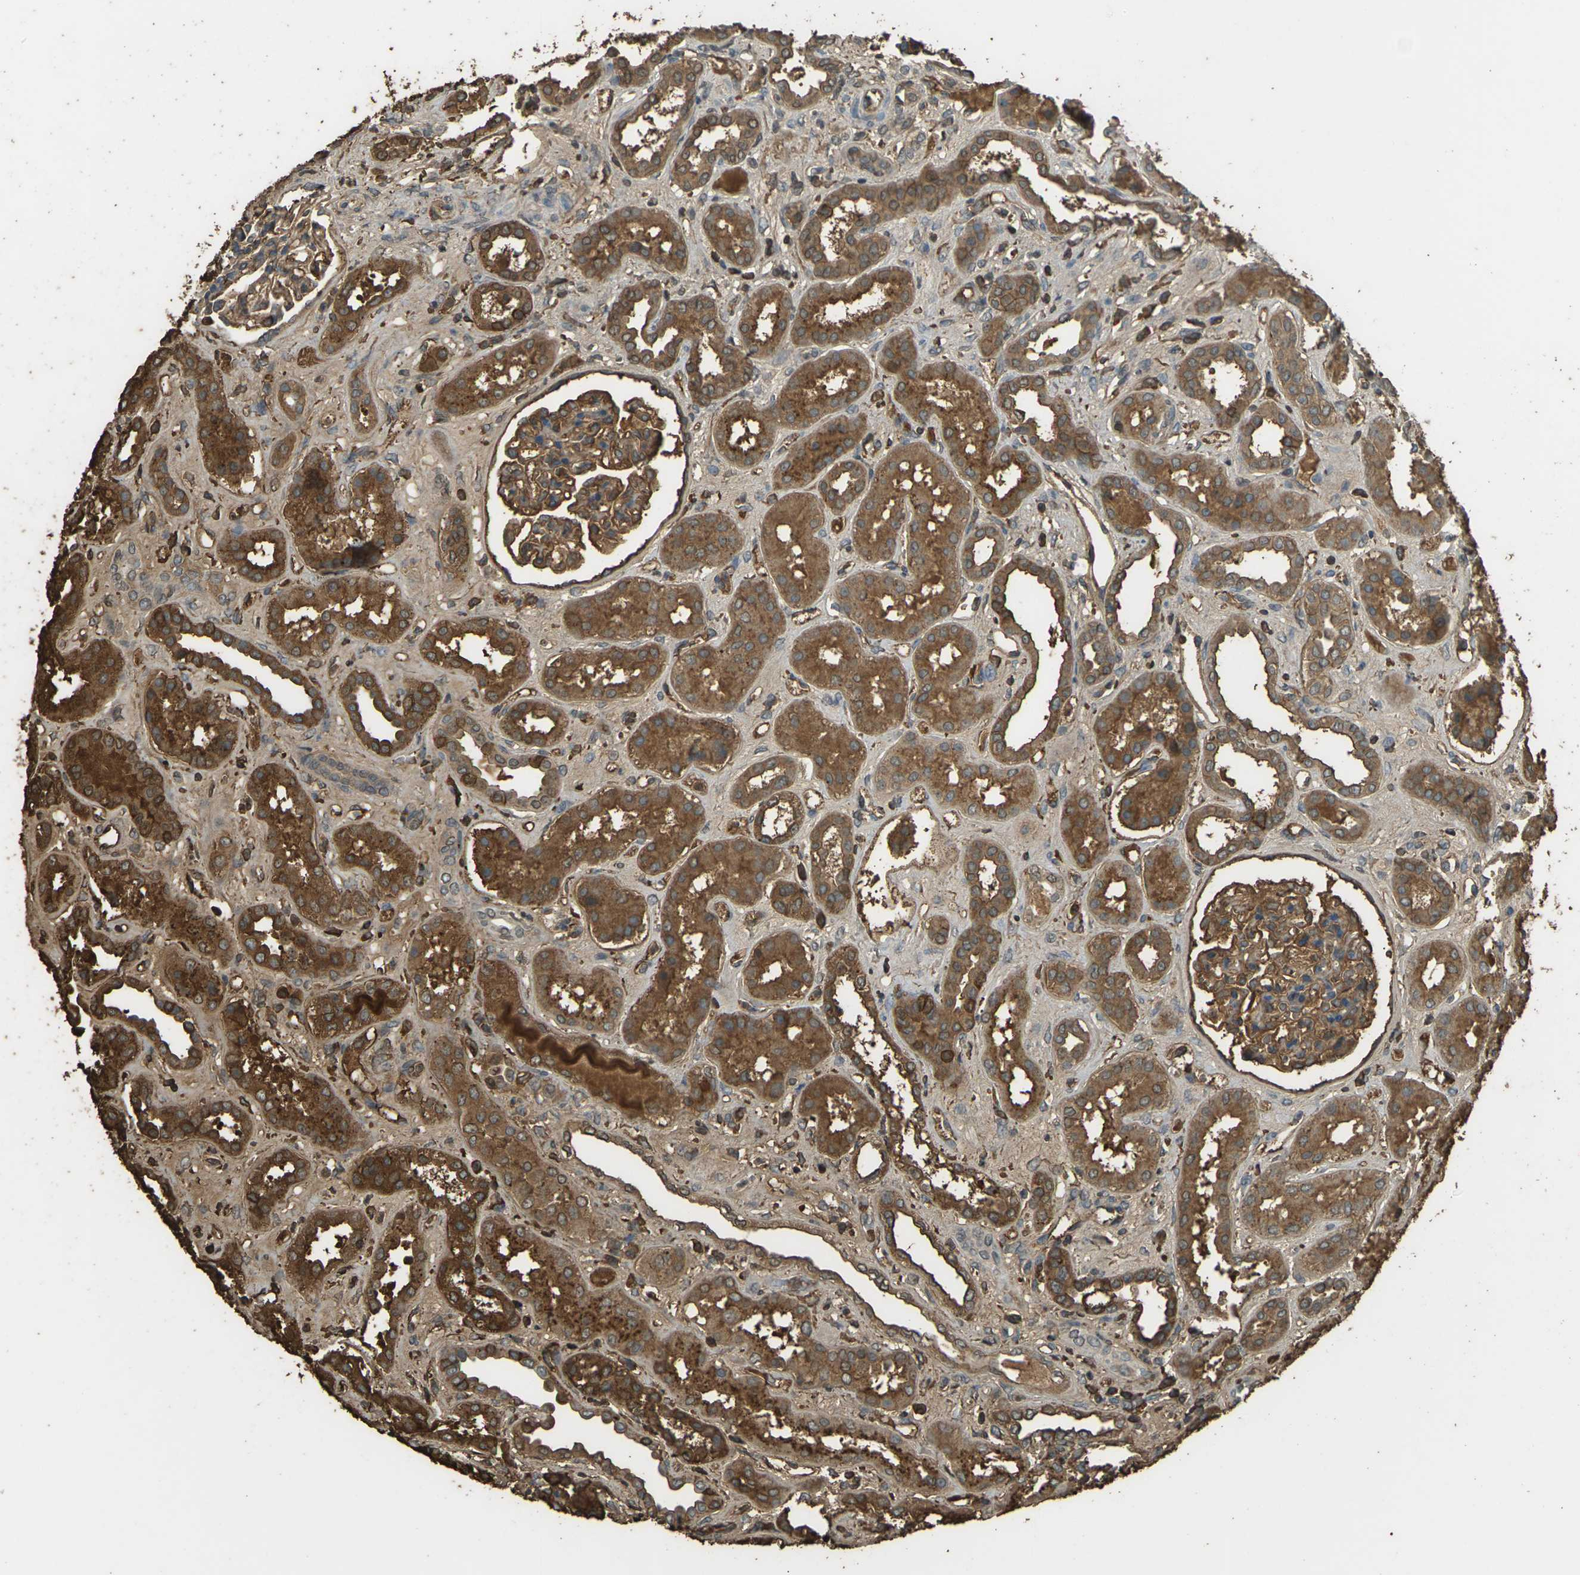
{"staining": {"intensity": "moderate", "quantity": ">75%", "location": "cytoplasmic/membranous"}, "tissue": "kidney", "cell_type": "Cells in glomeruli", "image_type": "normal", "snomed": [{"axis": "morphology", "description": "Normal tissue, NOS"}, {"axis": "topography", "description": "Kidney"}], "caption": "Protein expression analysis of benign kidney demonstrates moderate cytoplasmic/membranous positivity in approximately >75% of cells in glomeruli. (Brightfield microscopy of DAB IHC at high magnification).", "gene": "CYP1B1", "patient": {"sex": "male", "age": 59}}